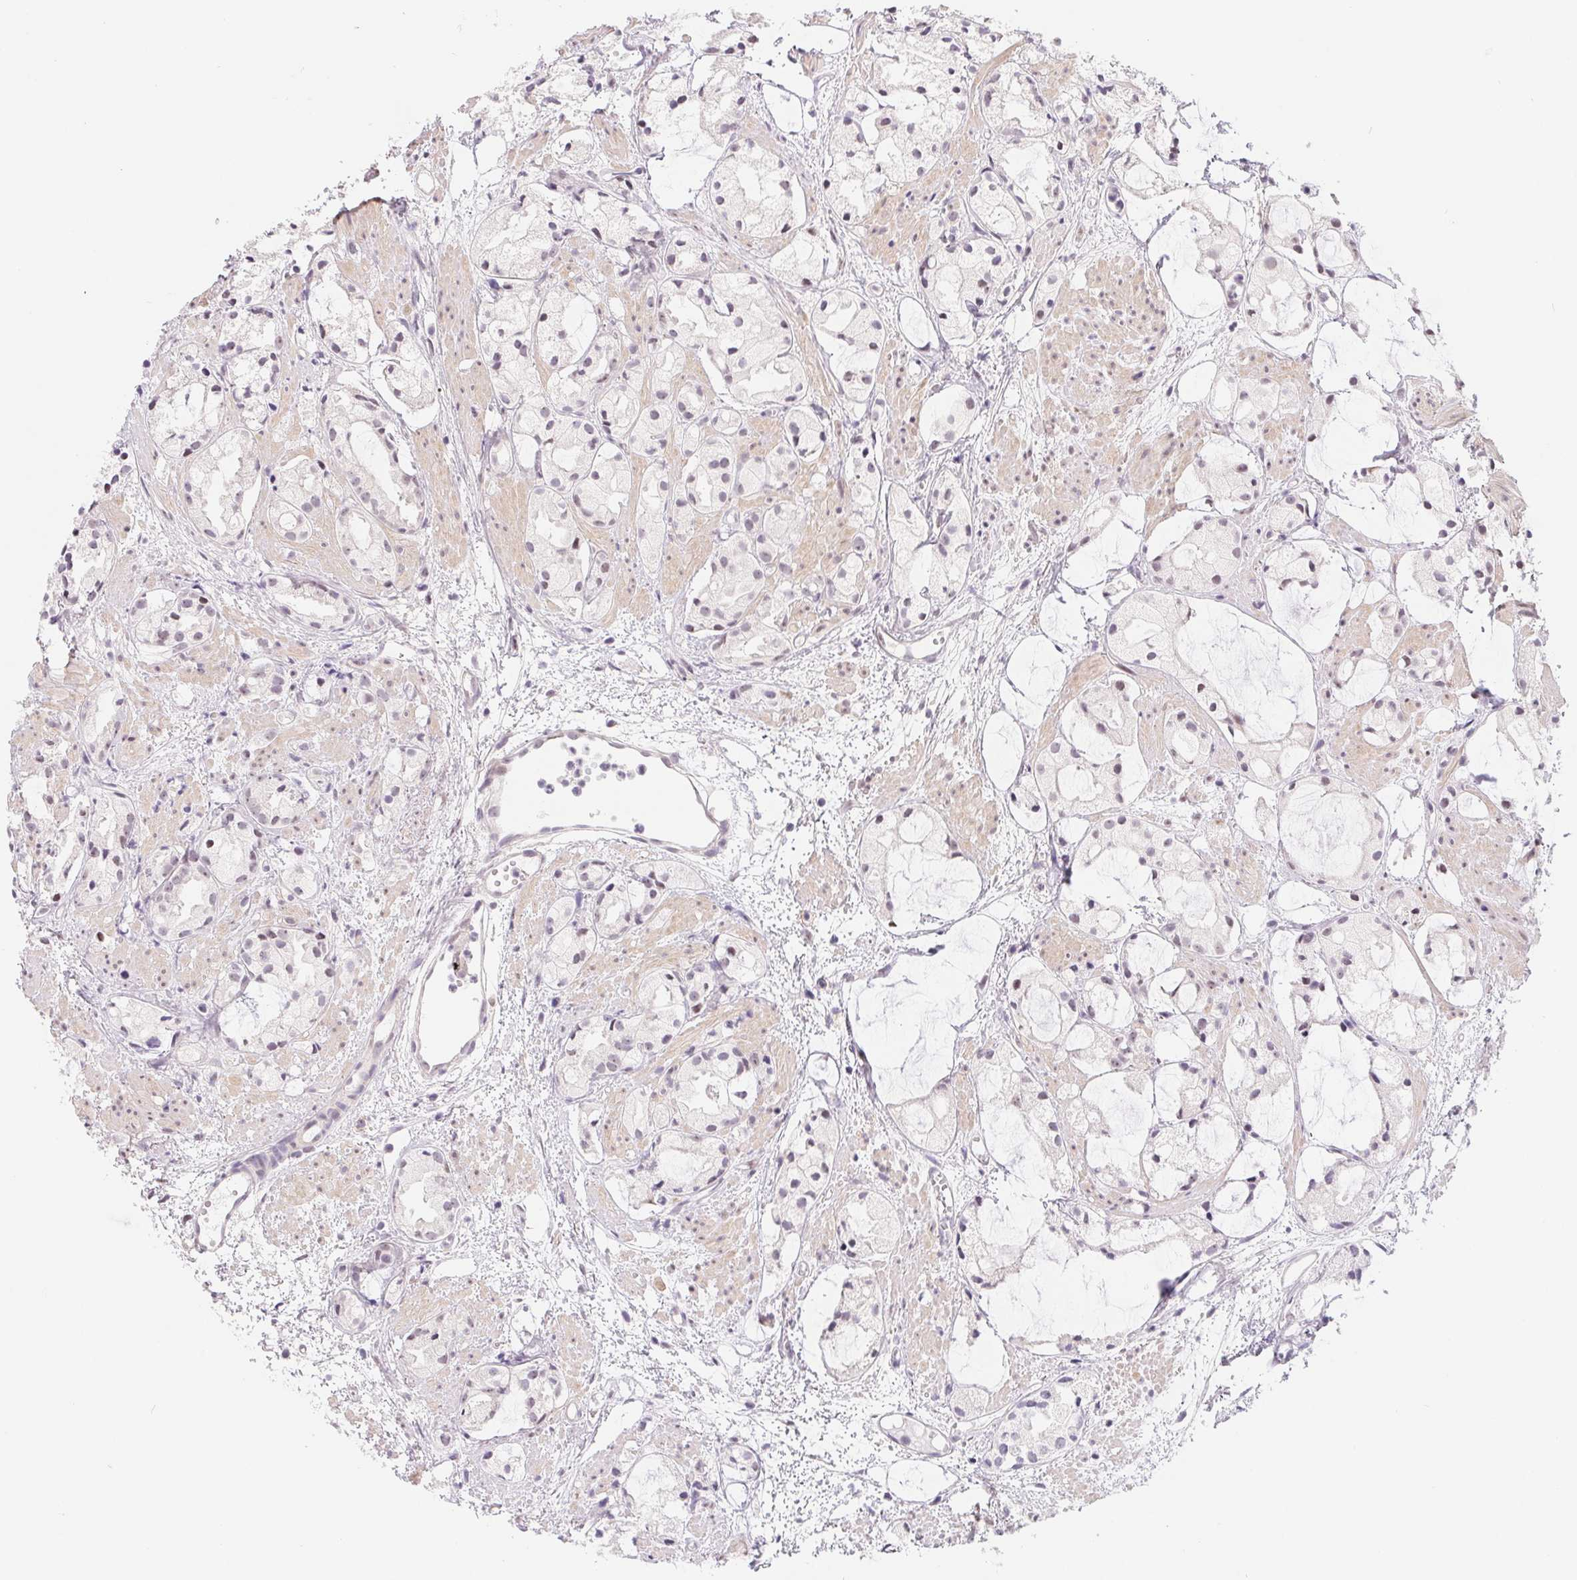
{"staining": {"intensity": "negative", "quantity": "none", "location": "none"}, "tissue": "prostate cancer", "cell_type": "Tumor cells", "image_type": "cancer", "snomed": [{"axis": "morphology", "description": "Adenocarcinoma, High grade"}, {"axis": "topography", "description": "Prostate"}], "caption": "Histopathology image shows no protein staining in tumor cells of prostate cancer (high-grade adenocarcinoma) tissue.", "gene": "LCA5L", "patient": {"sex": "male", "age": 85}}